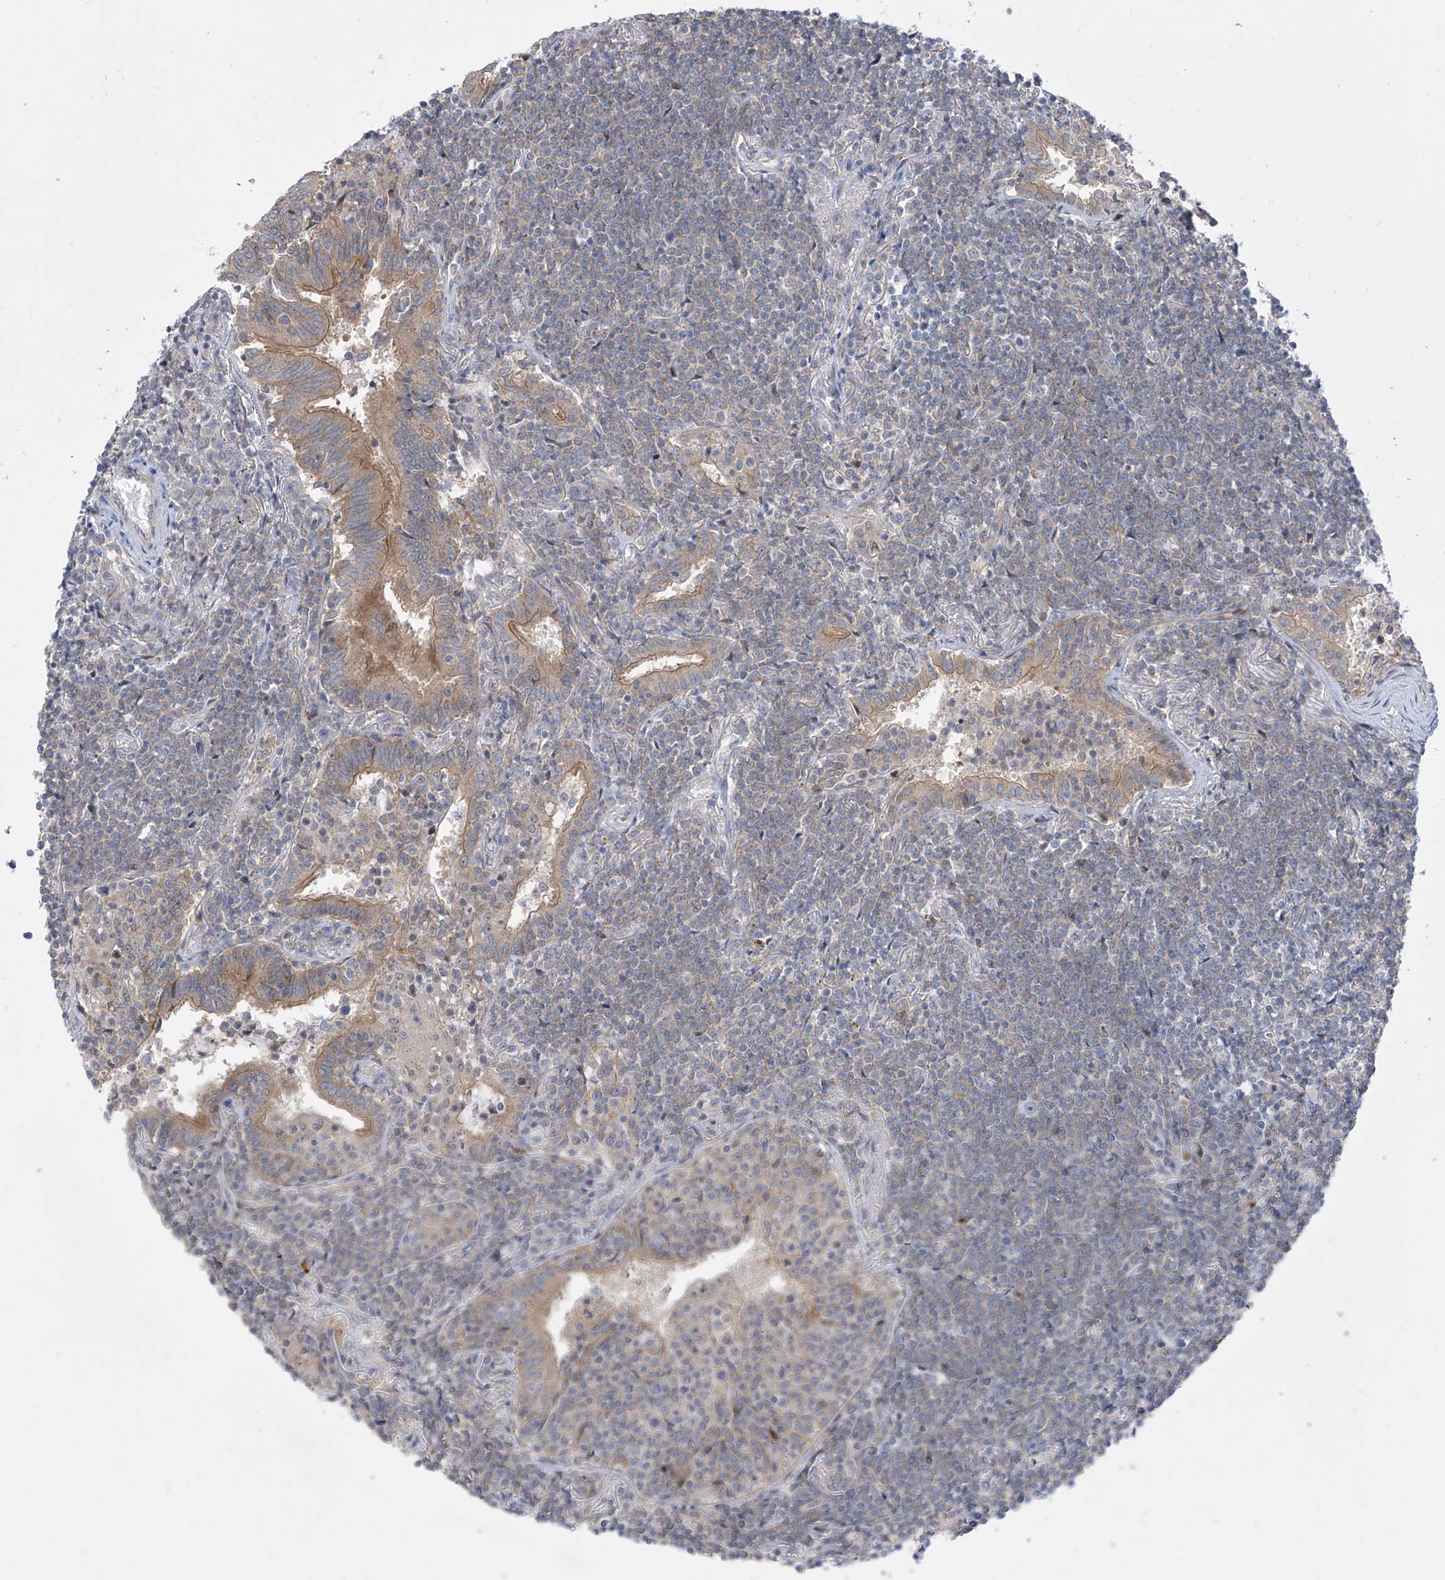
{"staining": {"intensity": "weak", "quantity": "<25%", "location": "cytoplasmic/membranous"}, "tissue": "lymphoma", "cell_type": "Tumor cells", "image_type": "cancer", "snomed": [{"axis": "morphology", "description": "Malignant lymphoma, non-Hodgkin's type, Low grade"}, {"axis": "topography", "description": "Lung"}], "caption": "Tumor cells show no significant protein positivity in lymphoma.", "gene": "LRRC1", "patient": {"sex": "female", "age": 71}}